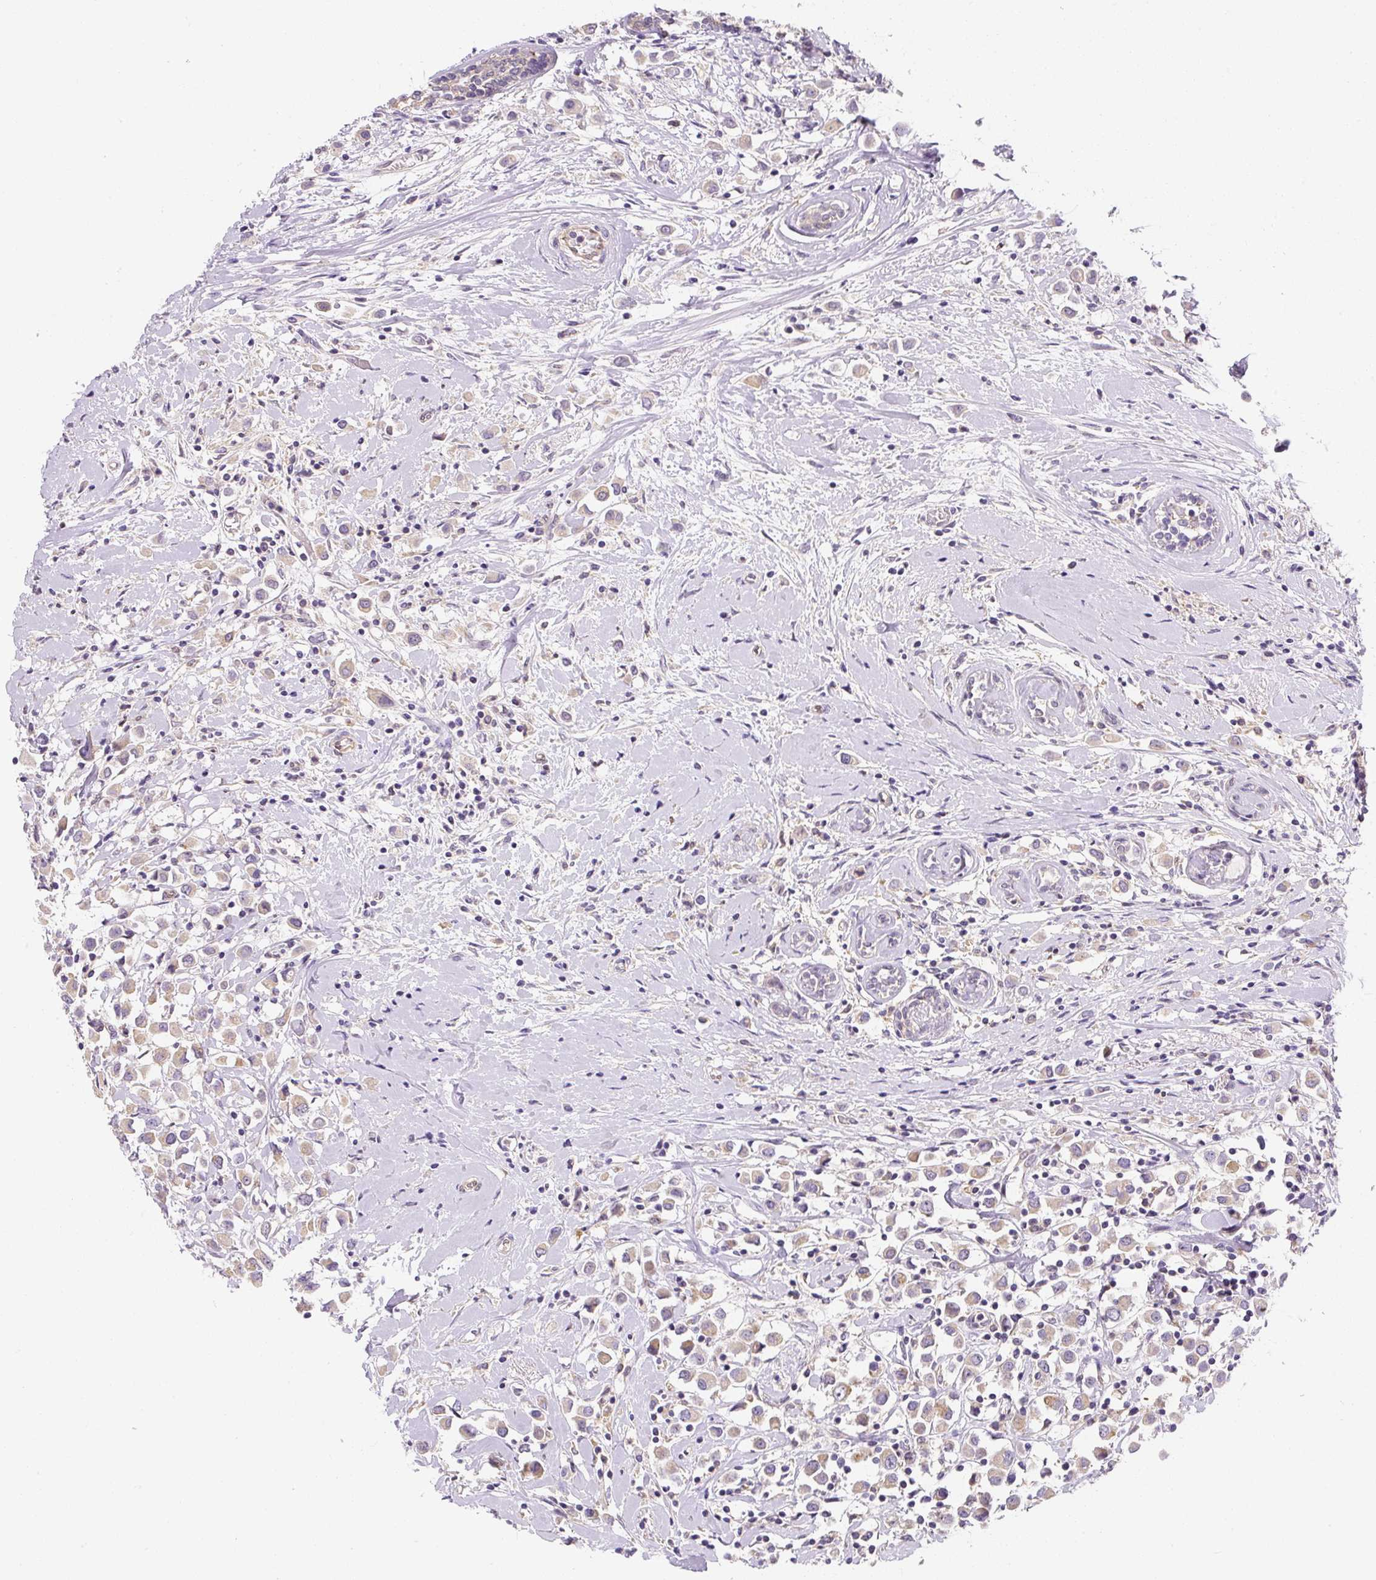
{"staining": {"intensity": "weak", "quantity": ">75%", "location": "cytoplasmic/membranous"}, "tissue": "breast cancer", "cell_type": "Tumor cells", "image_type": "cancer", "snomed": [{"axis": "morphology", "description": "Duct carcinoma"}, {"axis": "topography", "description": "Breast"}], "caption": "Protein expression analysis of human breast cancer reveals weak cytoplasmic/membranous staining in about >75% of tumor cells. (brown staining indicates protein expression, while blue staining denotes nuclei).", "gene": "PLA2G4A", "patient": {"sex": "female", "age": 87}}